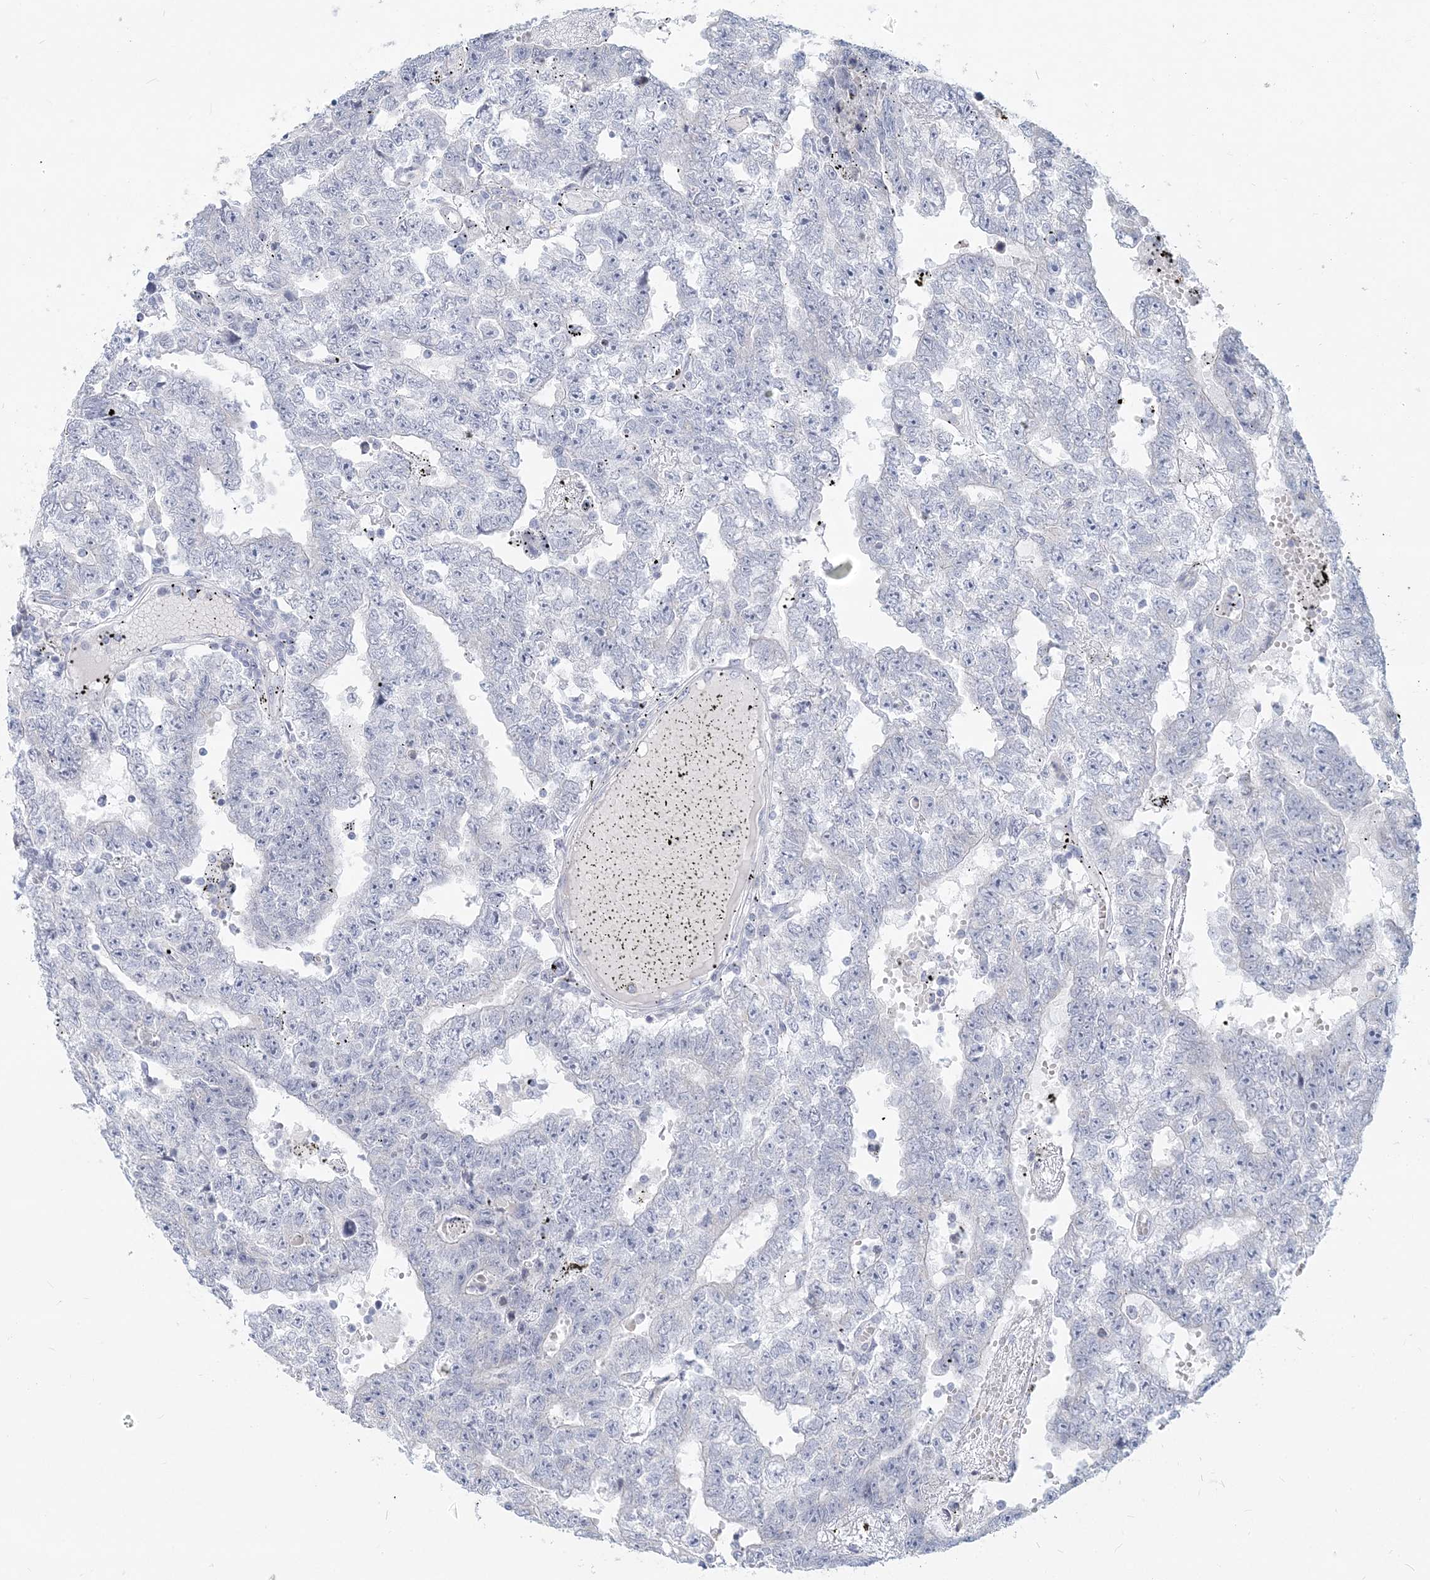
{"staining": {"intensity": "negative", "quantity": "none", "location": "none"}, "tissue": "testis cancer", "cell_type": "Tumor cells", "image_type": "cancer", "snomed": [{"axis": "morphology", "description": "Carcinoma, Embryonal, NOS"}, {"axis": "topography", "description": "Testis"}], "caption": "Immunohistochemistry (IHC) image of neoplastic tissue: human testis embryonal carcinoma stained with DAB (3,3'-diaminobenzidine) exhibits no significant protein staining in tumor cells. The staining was performed using DAB (3,3'-diaminobenzidine) to visualize the protein expression in brown, while the nuclei were stained in blue with hematoxylin (Magnification: 20x).", "gene": "CSN1S1", "patient": {"sex": "male", "age": 25}}